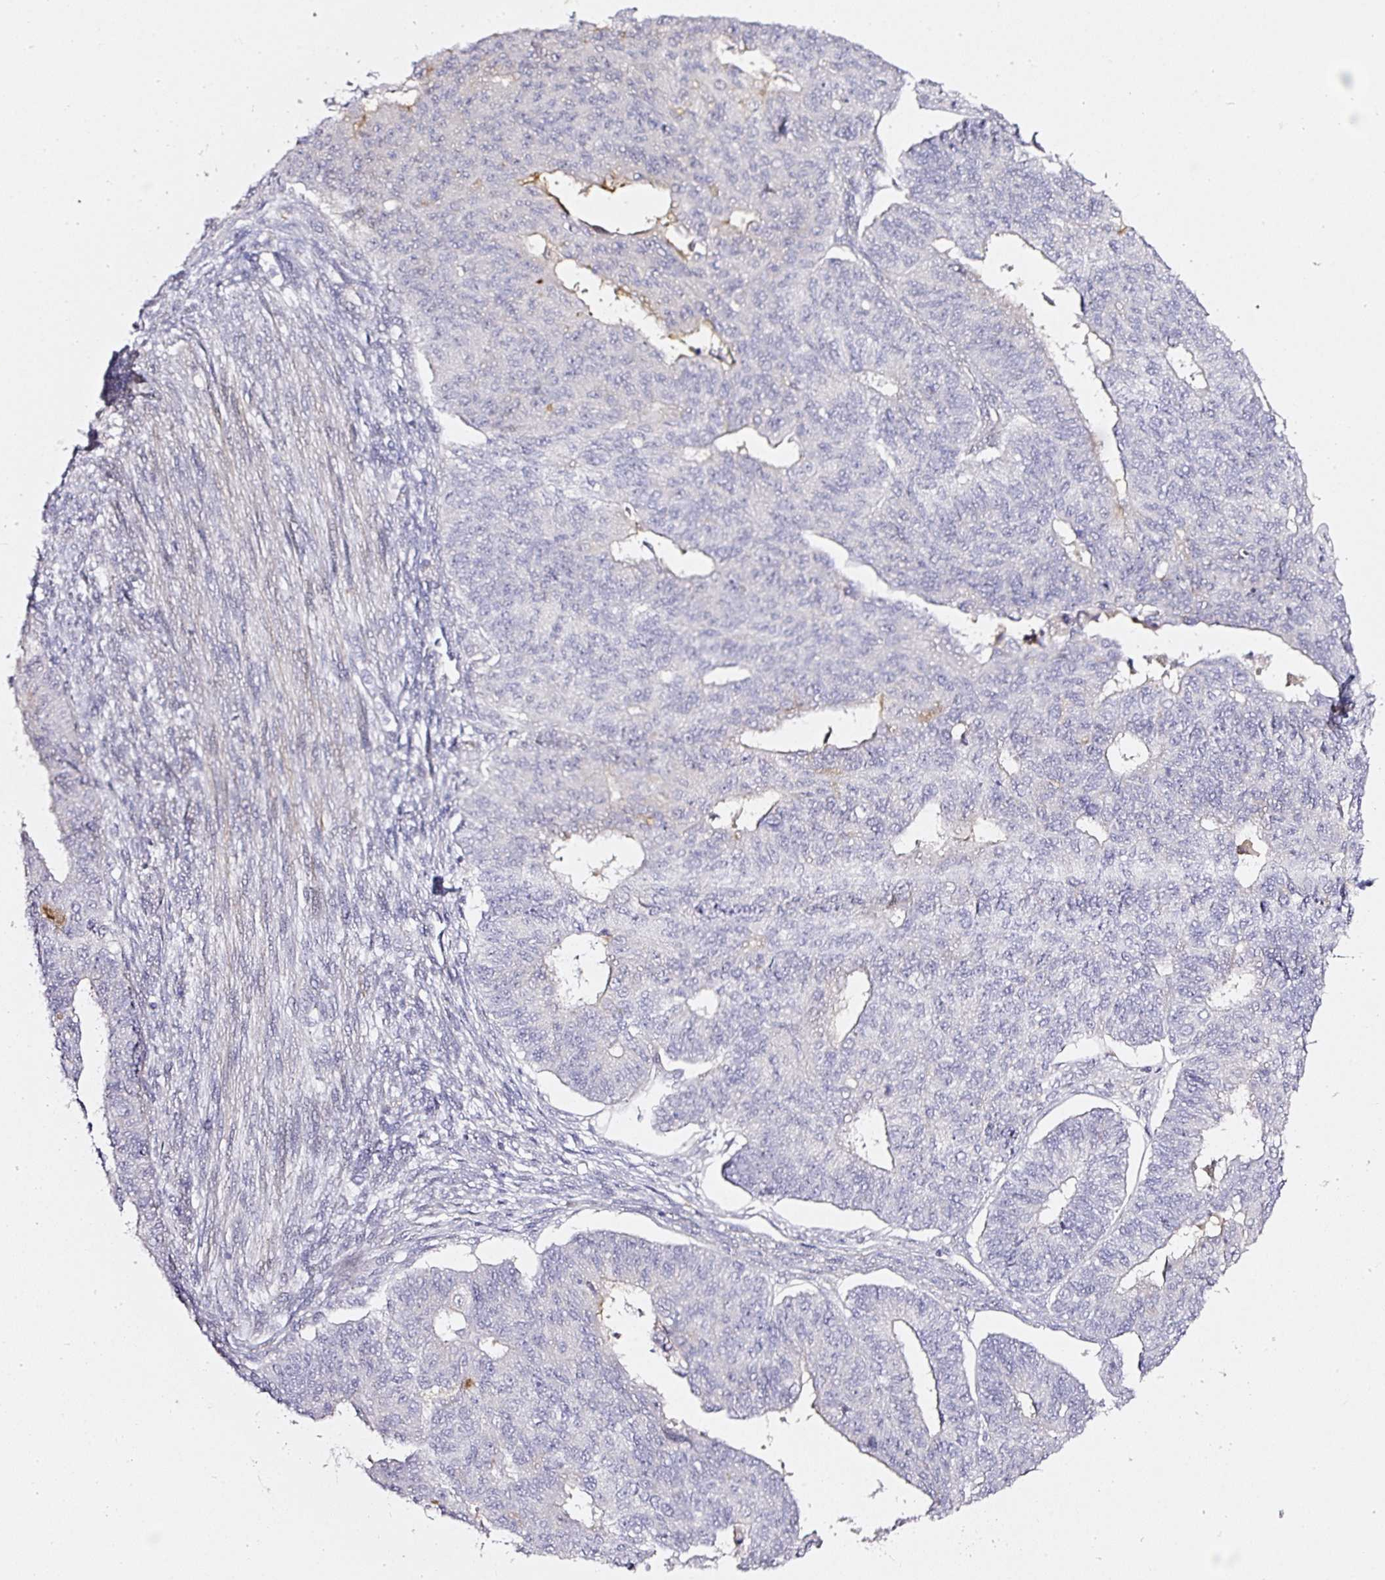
{"staining": {"intensity": "moderate", "quantity": "<25%", "location": "cytoplasmic/membranous"}, "tissue": "endometrial cancer", "cell_type": "Tumor cells", "image_type": "cancer", "snomed": [{"axis": "morphology", "description": "Adenocarcinoma, NOS"}, {"axis": "topography", "description": "Endometrium"}], "caption": "Protein staining of endometrial cancer tissue reveals moderate cytoplasmic/membranous positivity in approximately <25% of tumor cells. (DAB (3,3'-diaminobenzidine) = brown stain, brightfield microscopy at high magnification).", "gene": "TOGARAM1", "patient": {"sex": "female", "age": 32}}